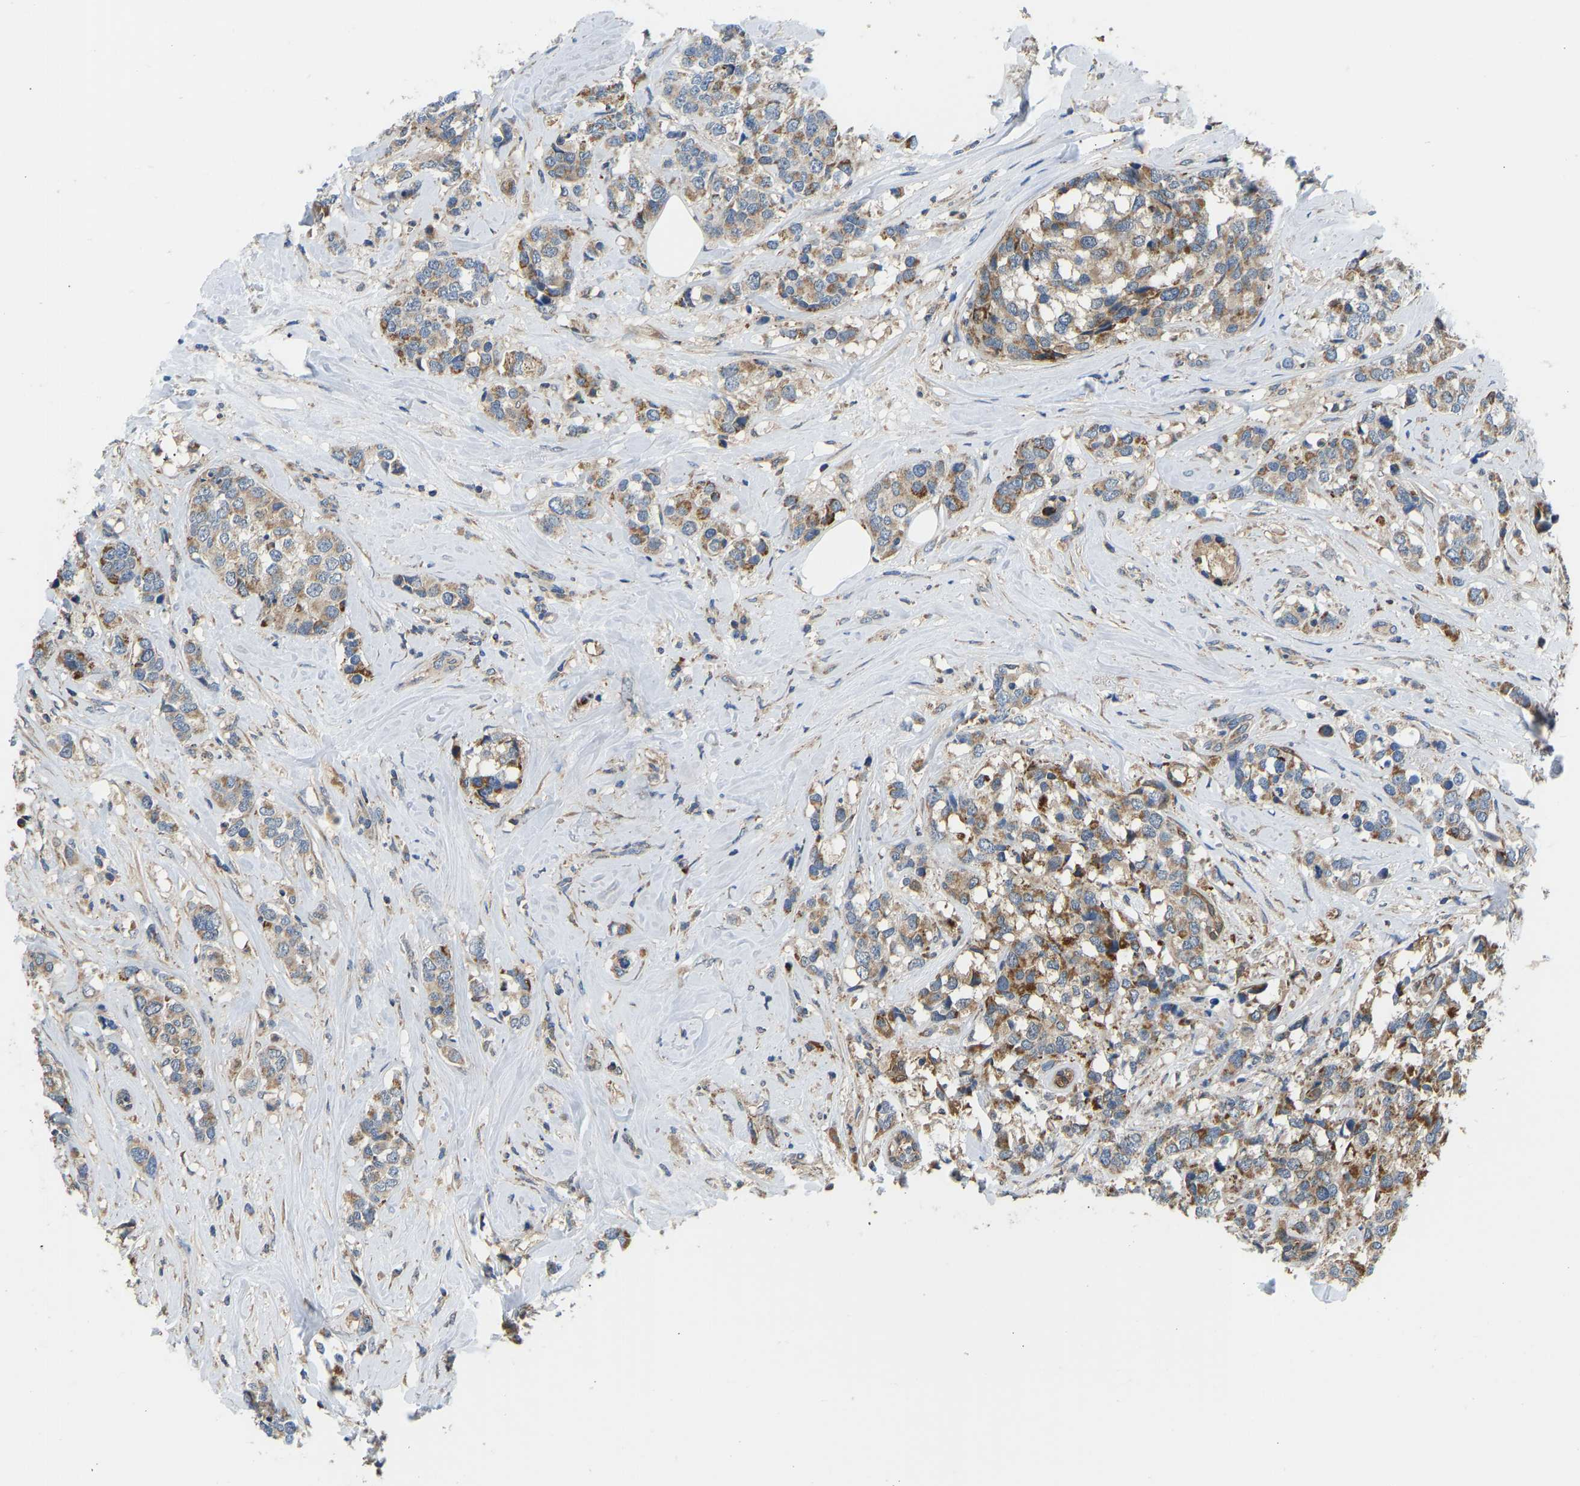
{"staining": {"intensity": "moderate", "quantity": ">75%", "location": "cytoplasmic/membranous"}, "tissue": "breast cancer", "cell_type": "Tumor cells", "image_type": "cancer", "snomed": [{"axis": "morphology", "description": "Lobular carcinoma"}, {"axis": "topography", "description": "Breast"}], "caption": "Tumor cells demonstrate moderate cytoplasmic/membranous expression in approximately >75% of cells in breast cancer.", "gene": "RBP1", "patient": {"sex": "female", "age": 59}}